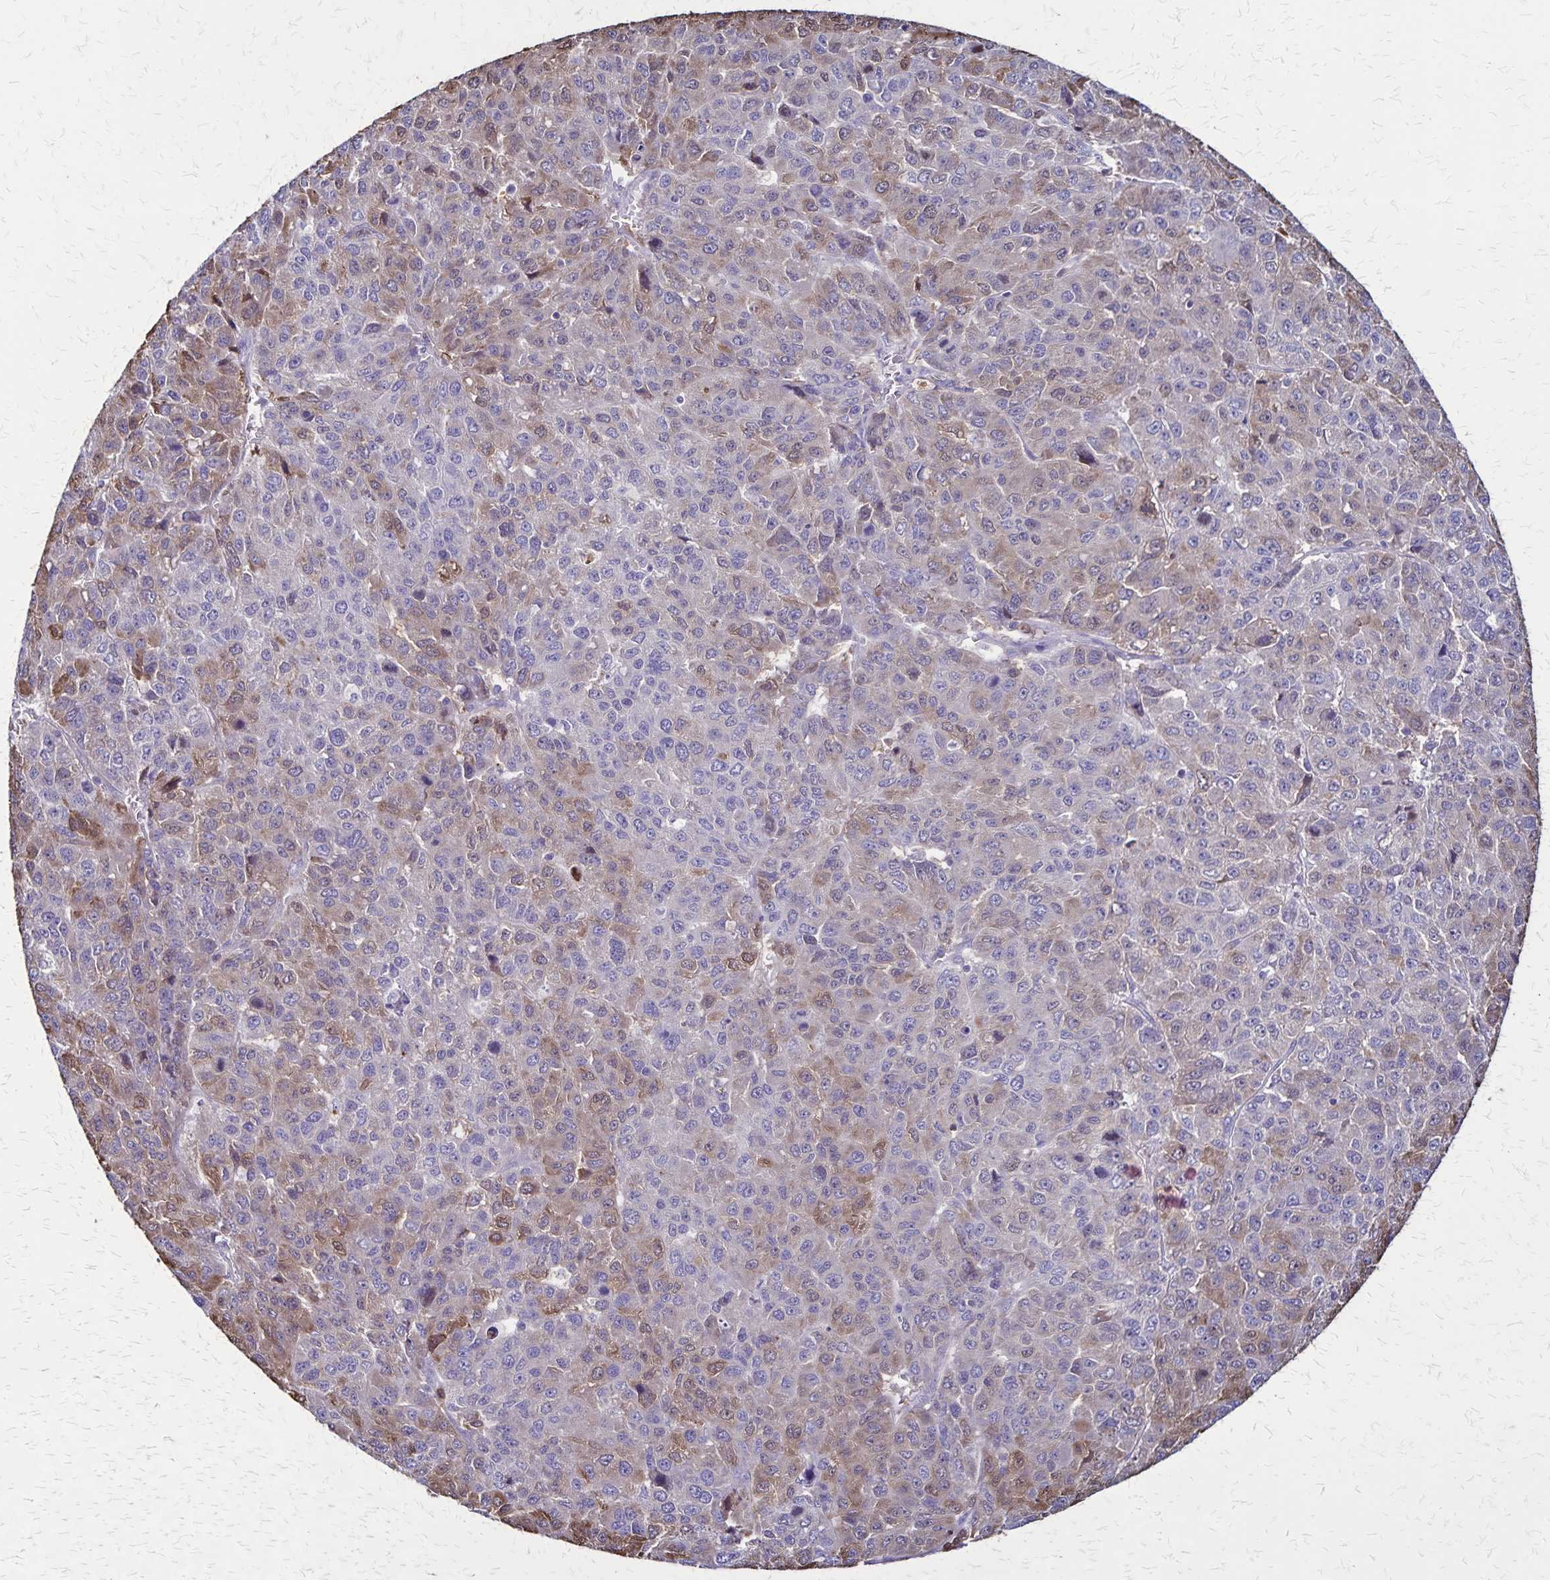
{"staining": {"intensity": "weak", "quantity": "25%-75%", "location": "cytoplasmic/membranous"}, "tissue": "liver cancer", "cell_type": "Tumor cells", "image_type": "cancer", "snomed": [{"axis": "morphology", "description": "Carcinoma, Hepatocellular, NOS"}, {"axis": "topography", "description": "Liver"}], "caption": "Protein expression analysis of human liver hepatocellular carcinoma reveals weak cytoplasmic/membranous expression in about 25%-75% of tumor cells.", "gene": "ULBP3", "patient": {"sex": "male", "age": 69}}